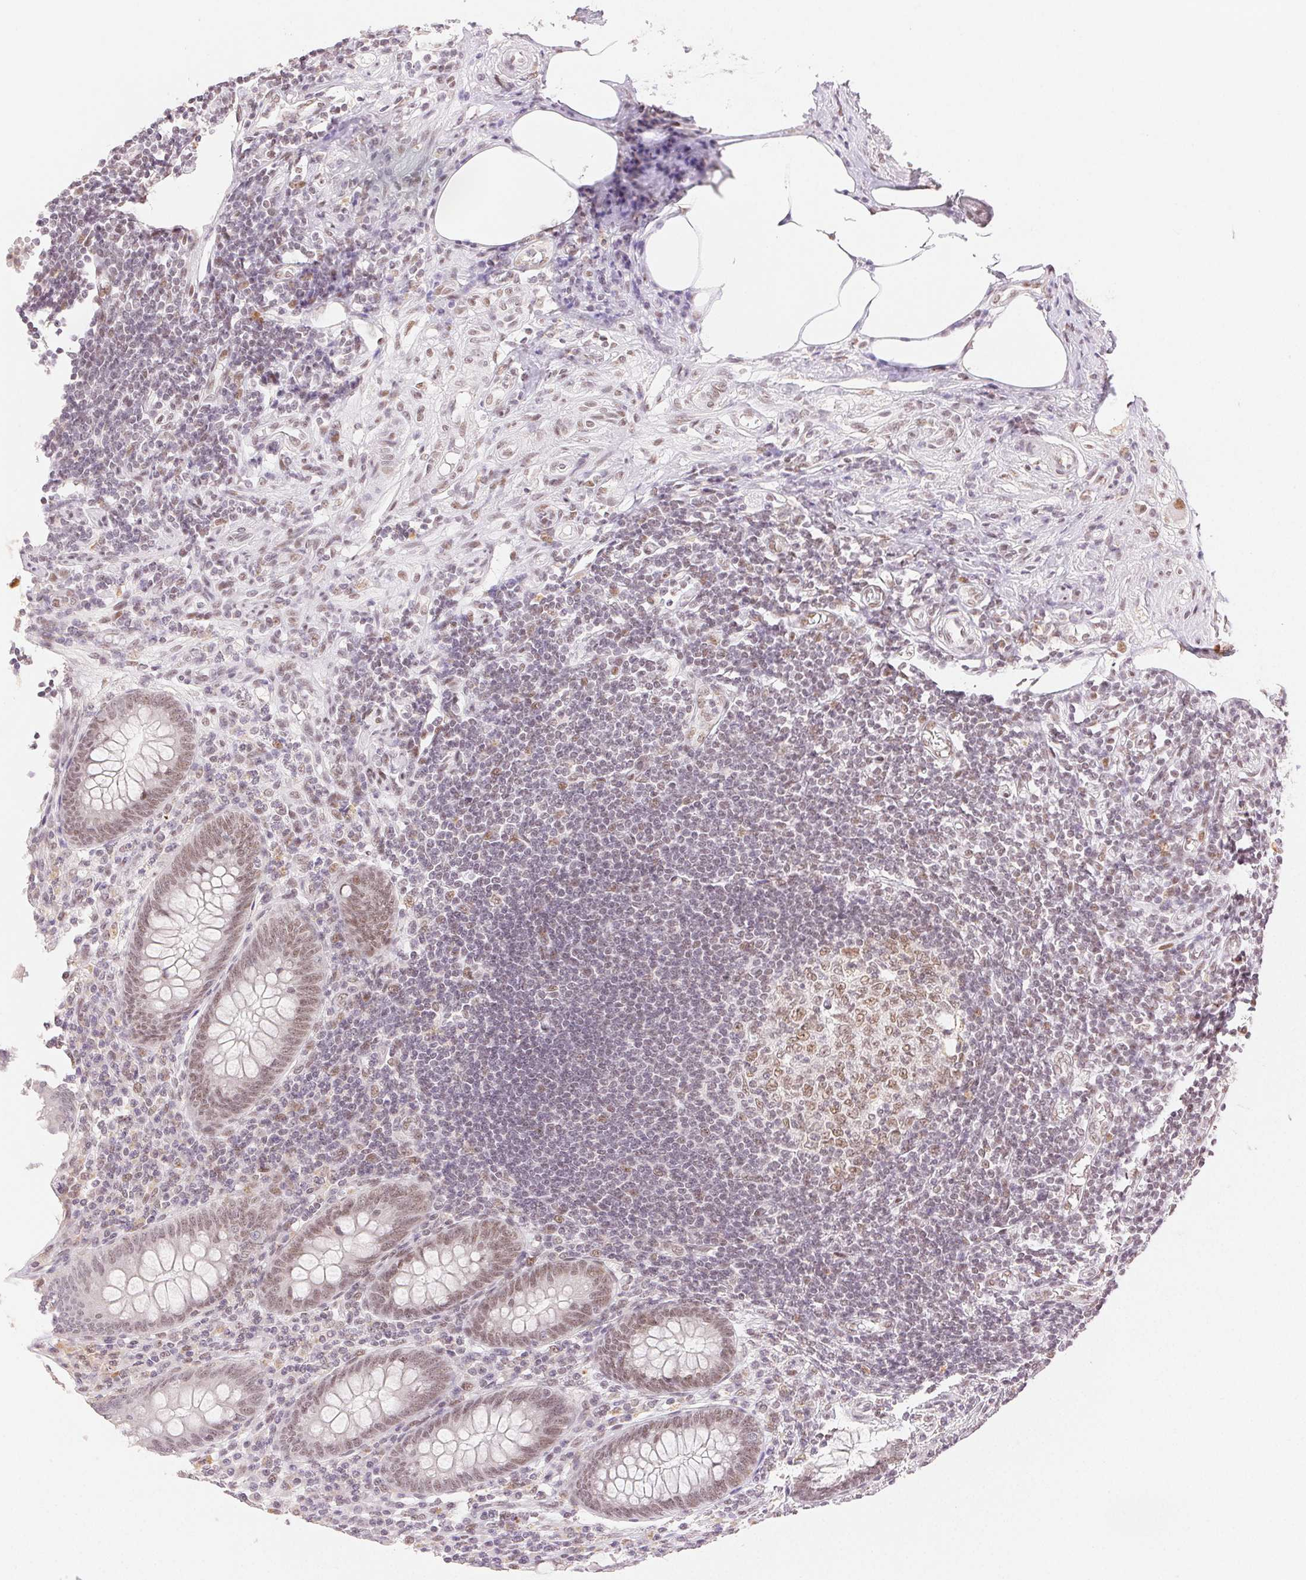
{"staining": {"intensity": "moderate", "quantity": ">75%", "location": "nuclear"}, "tissue": "appendix", "cell_type": "Glandular cells", "image_type": "normal", "snomed": [{"axis": "morphology", "description": "Normal tissue, NOS"}, {"axis": "topography", "description": "Appendix"}], "caption": "A brown stain highlights moderate nuclear staining of a protein in glandular cells of normal appendix.", "gene": "H2AZ1", "patient": {"sex": "female", "age": 57}}